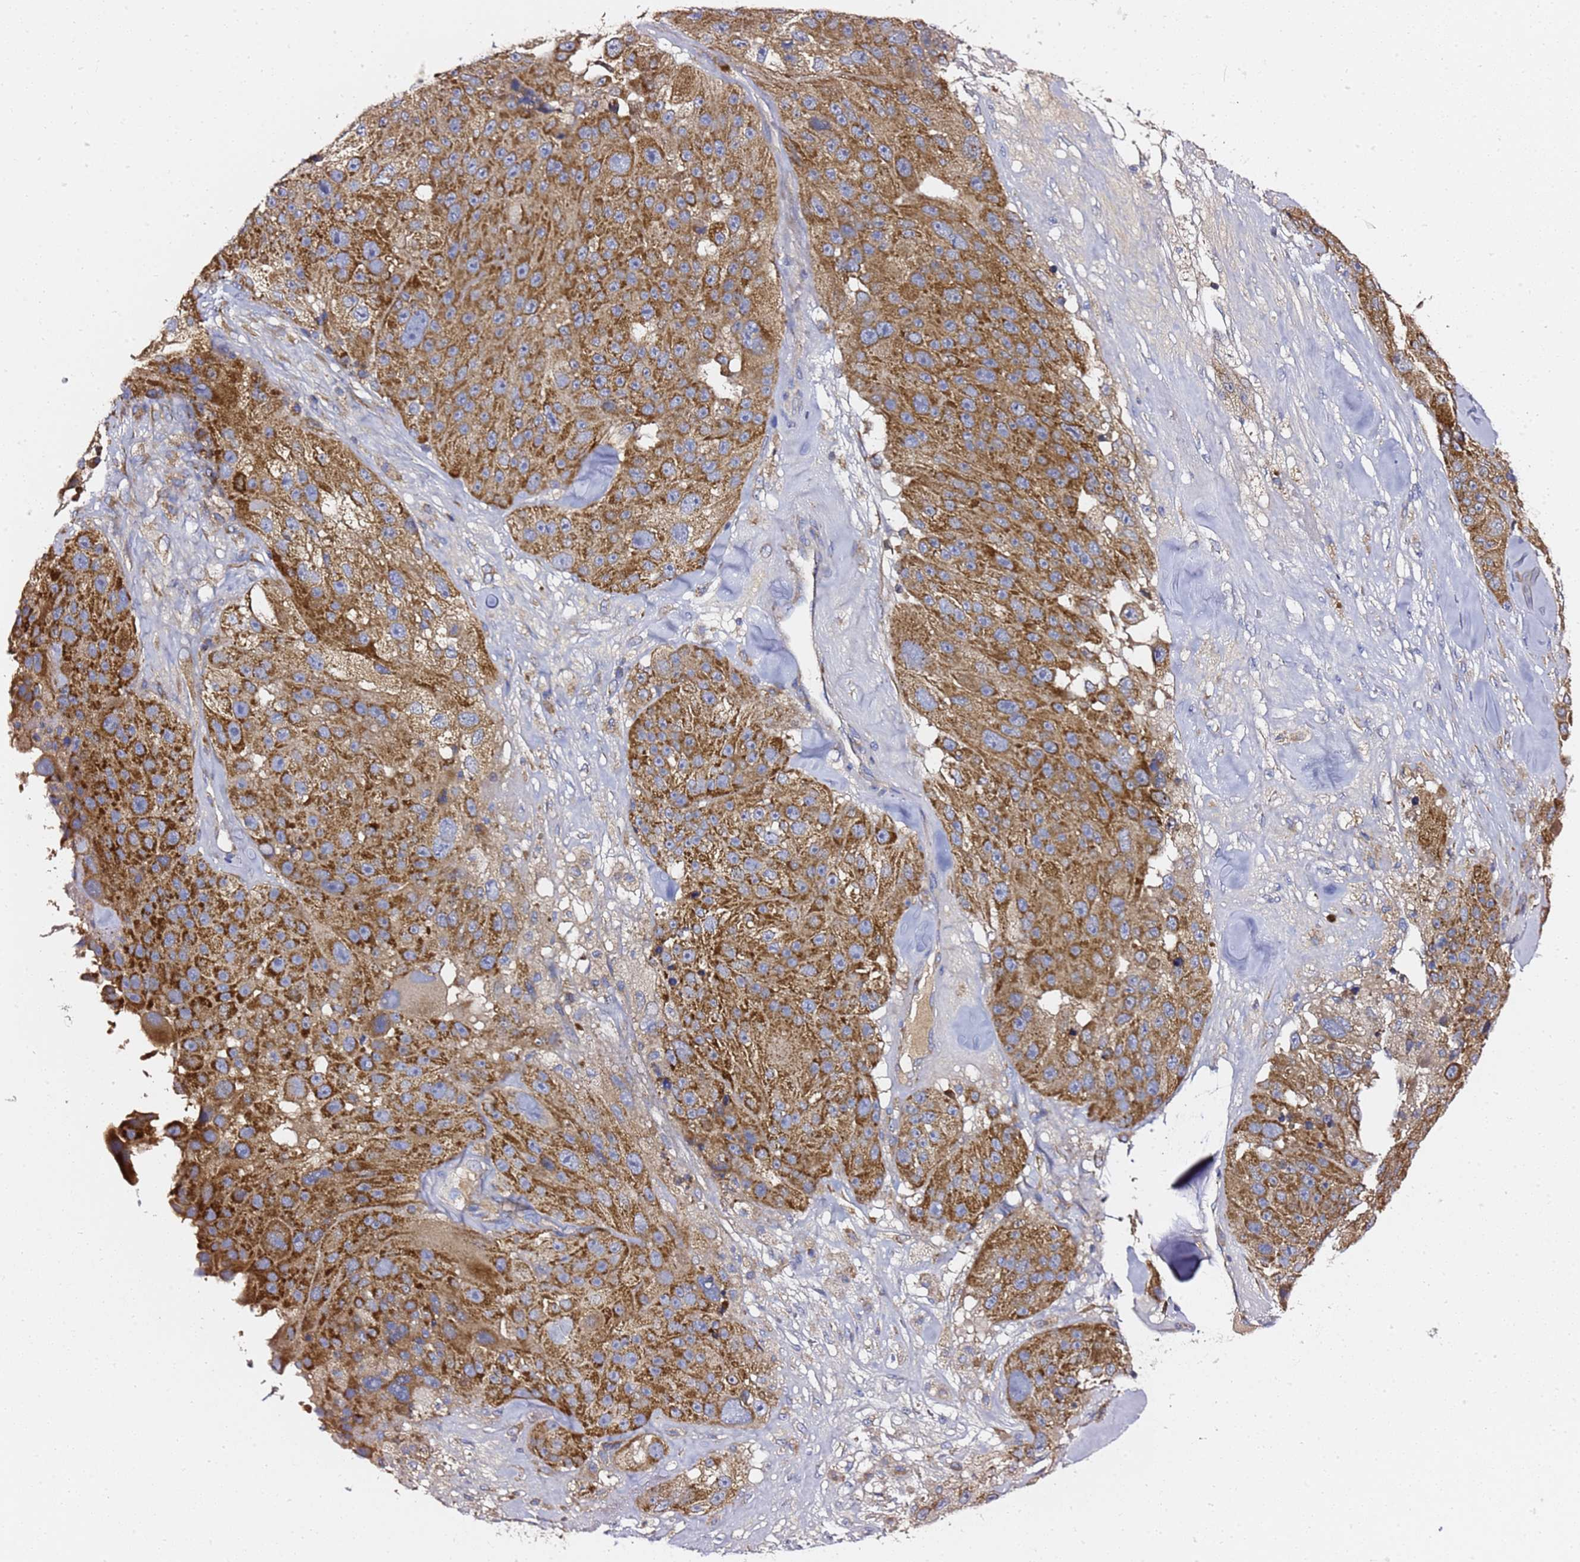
{"staining": {"intensity": "strong", "quantity": ">75%", "location": "cytoplasmic/membranous"}, "tissue": "melanoma", "cell_type": "Tumor cells", "image_type": "cancer", "snomed": [{"axis": "morphology", "description": "Malignant melanoma, Metastatic site"}, {"axis": "topography", "description": "Lymph node"}], "caption": "Tumor cells show strong cytoplasmic/membranous positivity in approximately >75% of cells in melanoma. (IHC, brightfield microscopy, high magnification).", "gene": "C19orf12", "patient": {"sex": "male", "age": 62}}